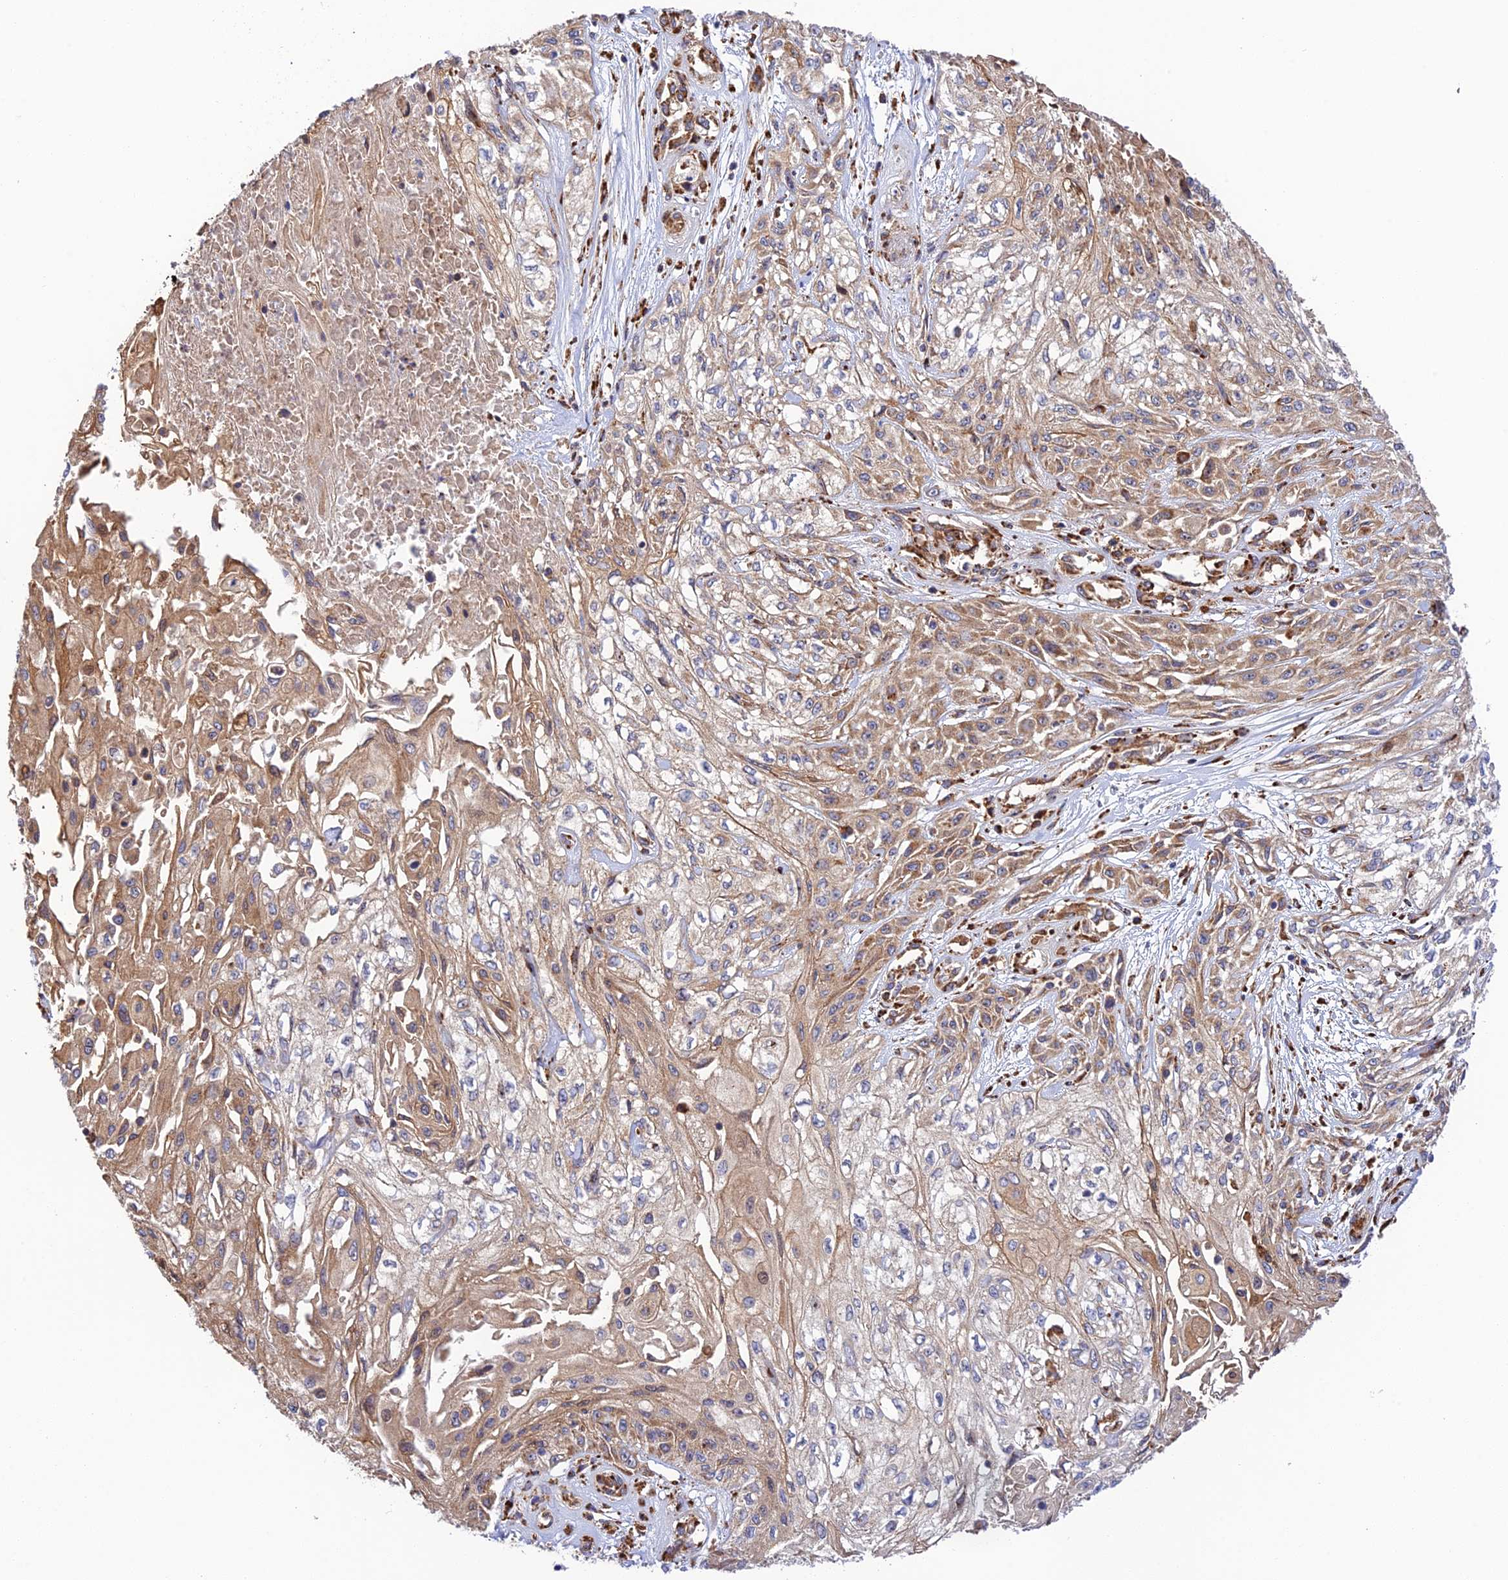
{"staining": {"intensity": "moderate", "quantity": "25%-75%", "location": "cytoplasmic/membranous"}, "tissue": "skin cancer", "cell_type": "Tumor cells", "image_type": "cancer", "snomed": [{"axis": "morphology", "description": "Squamous cell carcinoma, NOS"}, {"axis": "morphology", "description": "Squamous cell carcinoma, metastatic, NOS"}, {"axis": "topography", "description": "Skin"}, {"axis": "topography", "description": "Lymph node"}], "caption": "Moderate cytoplasmic/membranous expression is appreciated in about 25%-75% of tumor cells in skin metastatic squamous cell carcinoma.", "gene": "RPL5", "patient": {"sex": "male", "age": 75}}